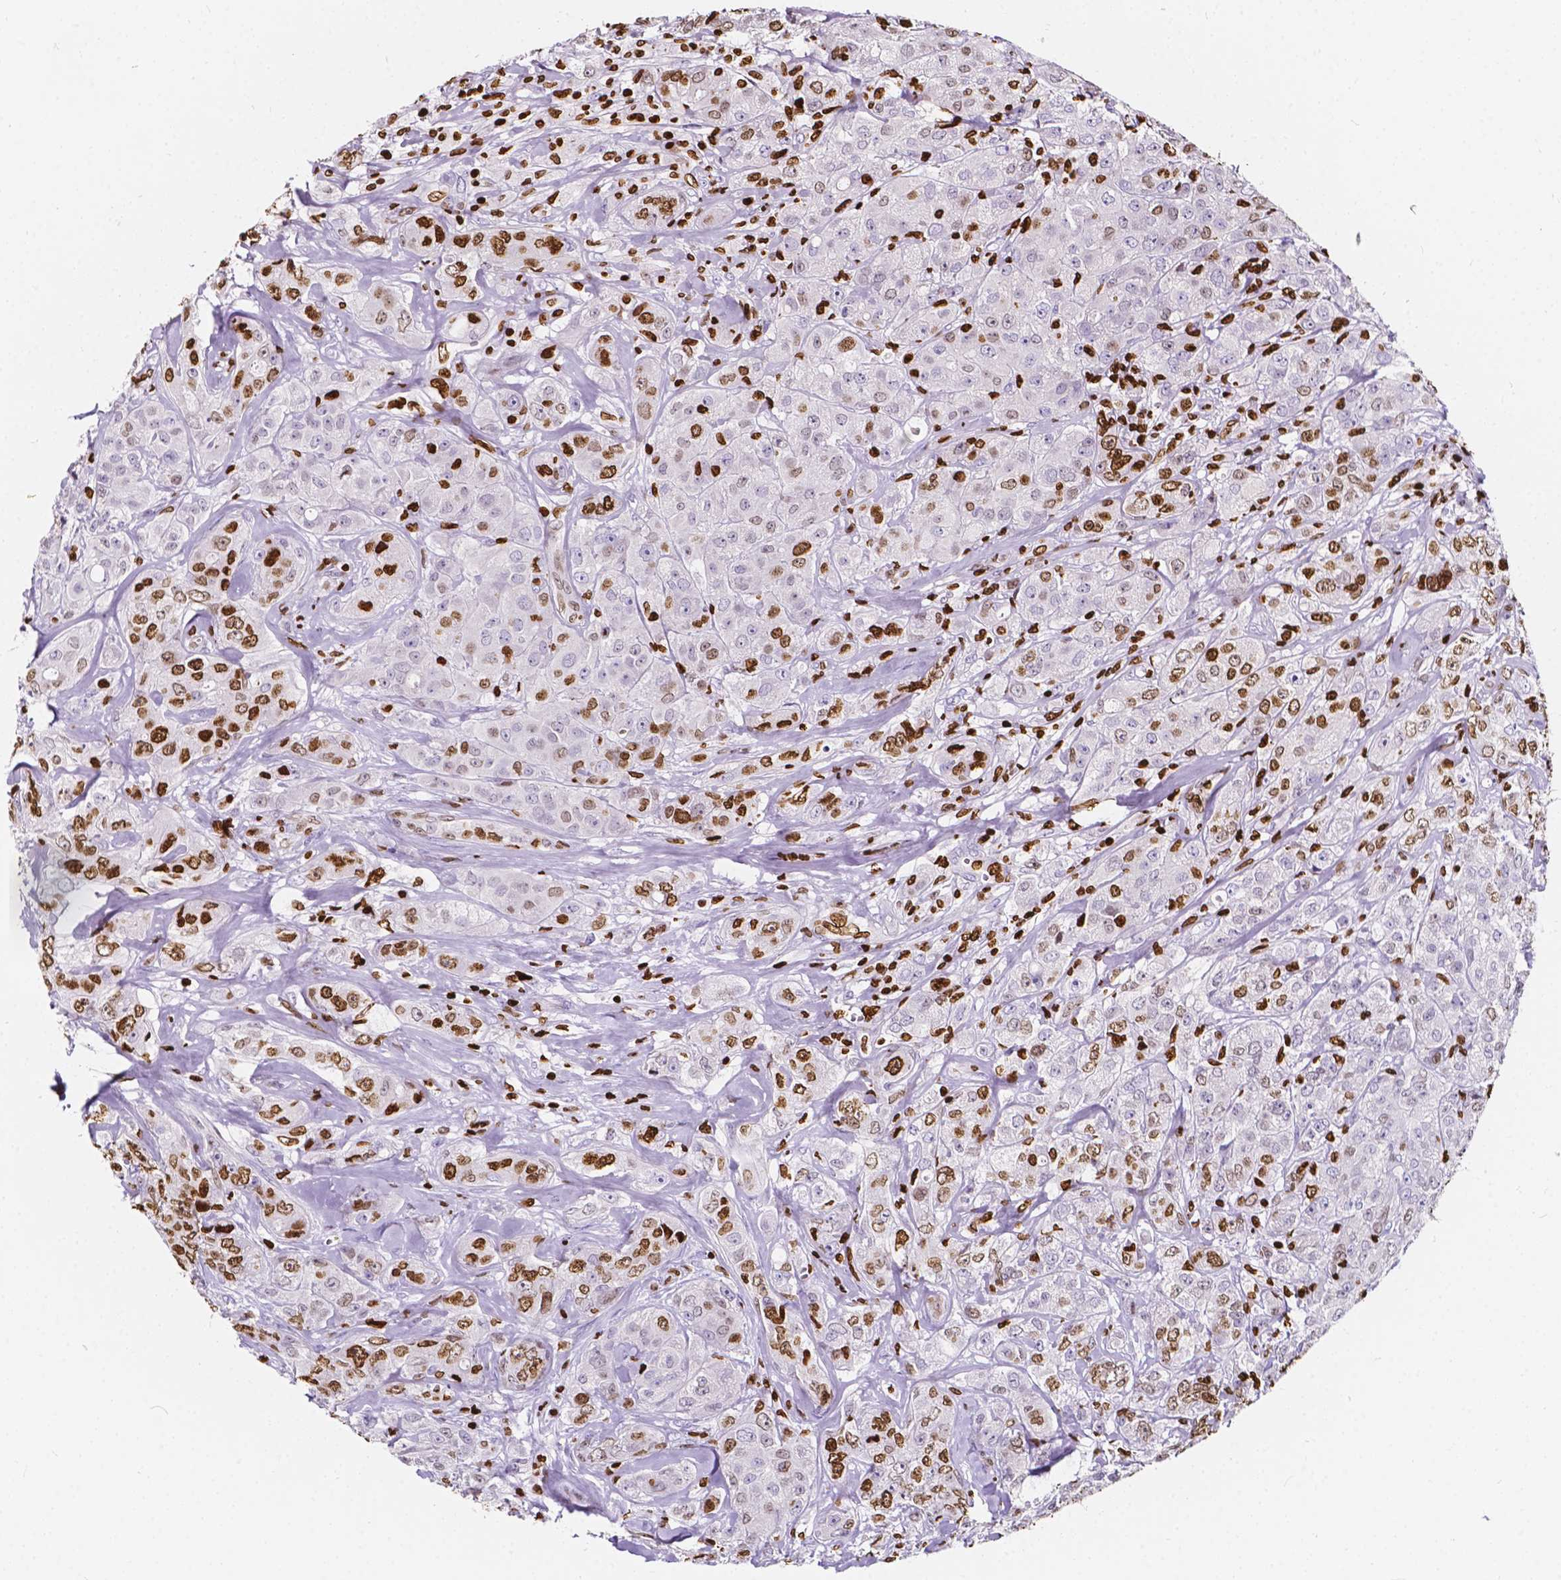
{"staining": {"intensity": "strong", "quantity": "<25%", "location": "nuclear"}, "tissue": "breast cancer", "cell_type": "Tumor cells", "image_type": "cancer", "snomed": [{"axis": "morphology", "description": "Duct carcinoma"}, {"axis": "topography", "description": "Breast"}], "caption": "Strong nuclear positivity is present in approximately <25% of tumor cells in breast invasive ductal carcinoma. The staining was performed using DAB to visualize the protein expression in brown, while the nuclei were stained in blue with hematoxylin (Magnification: 20x).", "gene": "CBY3", "patient": {"sex": "female", "age": 43}}